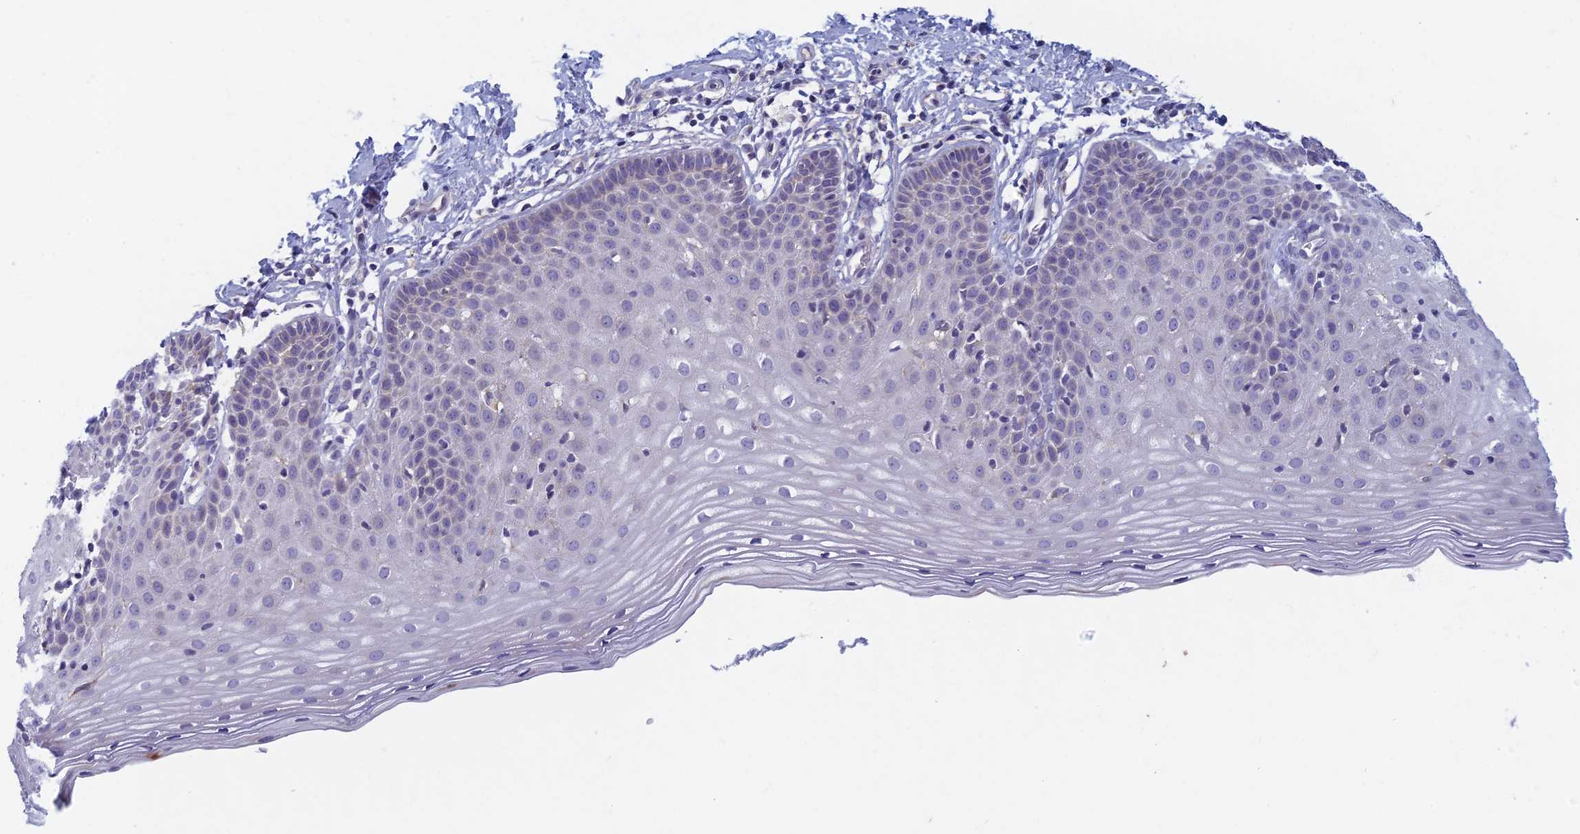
{"staining": {"intensity": "weak", "quantity": "<25%", "location": "cytoplasmic/membranous"}, "tissue": "cervix", "cell_type": "Glandular cells", "image_type": "normal", "snomed": [{"axis": "morphology", "description": "Normal tissue, NOS"}, {"axis": "topography", "description": "Cervix"}], "caption": "The image exhibits no significant expression in glandular cells of cervix.", "gene": "DDX51", "patient": {"sex": "female", "age": 36}}